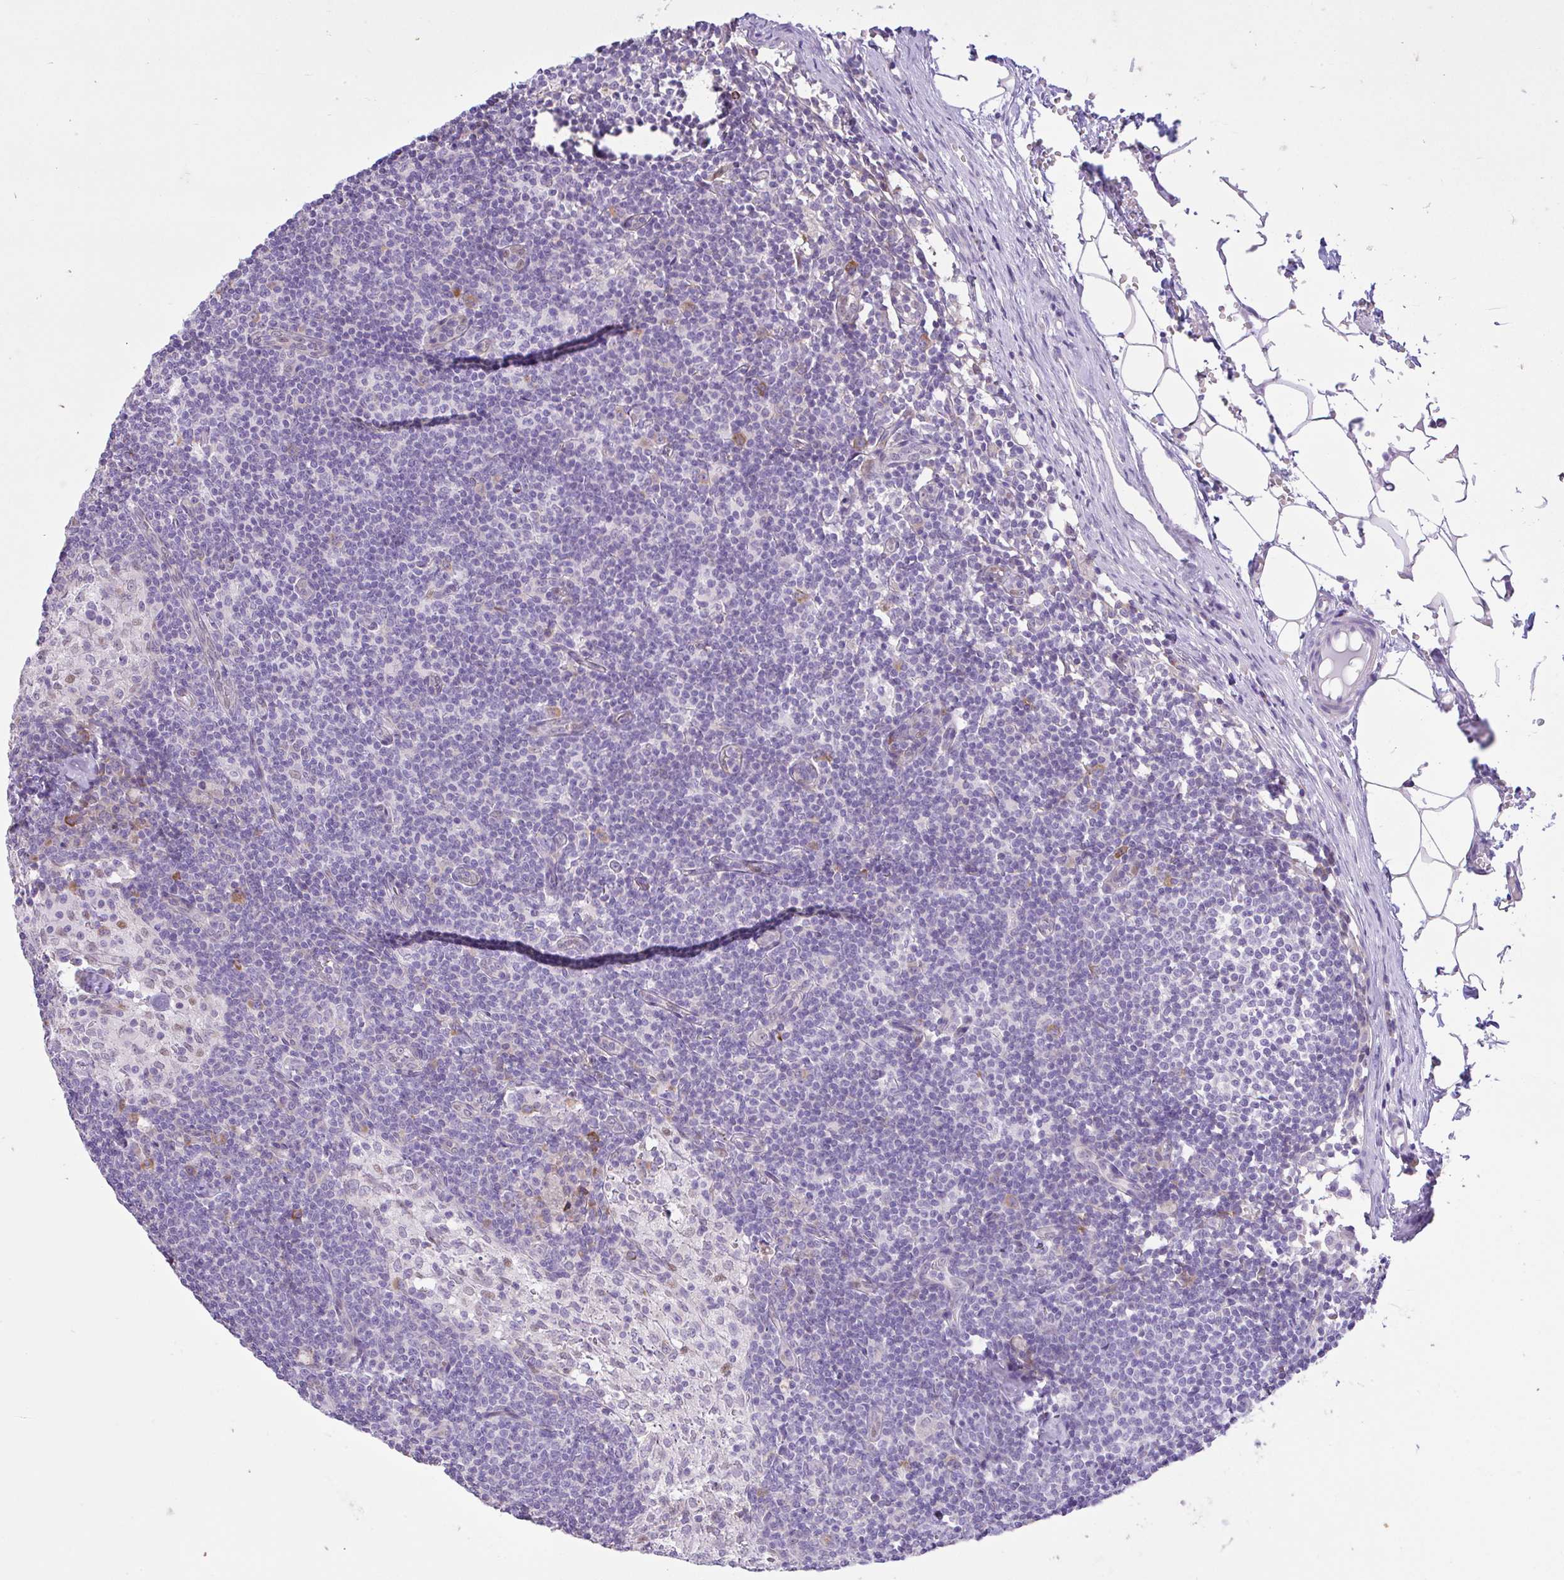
{"staining": {"intensity": "strong", "quantity": "25%-75%", "location": "cytoplasmic/membranous"}, "tissue": "lymph node", "cell_type": "Germinal center cells", "image_type": "normal", "snomed": [{"axis": "morphology", "description": "Normal tissue, NOS"}, {"axis": "topography", "description": "Lymph node"}], "caption": "An image of lymph node stained for a protein exhibits strong cytoplasmic/membranous brown staining in germinal center cells.", "gene": "EEF1A1", "patient": {"sex": "male", "age": 49}}